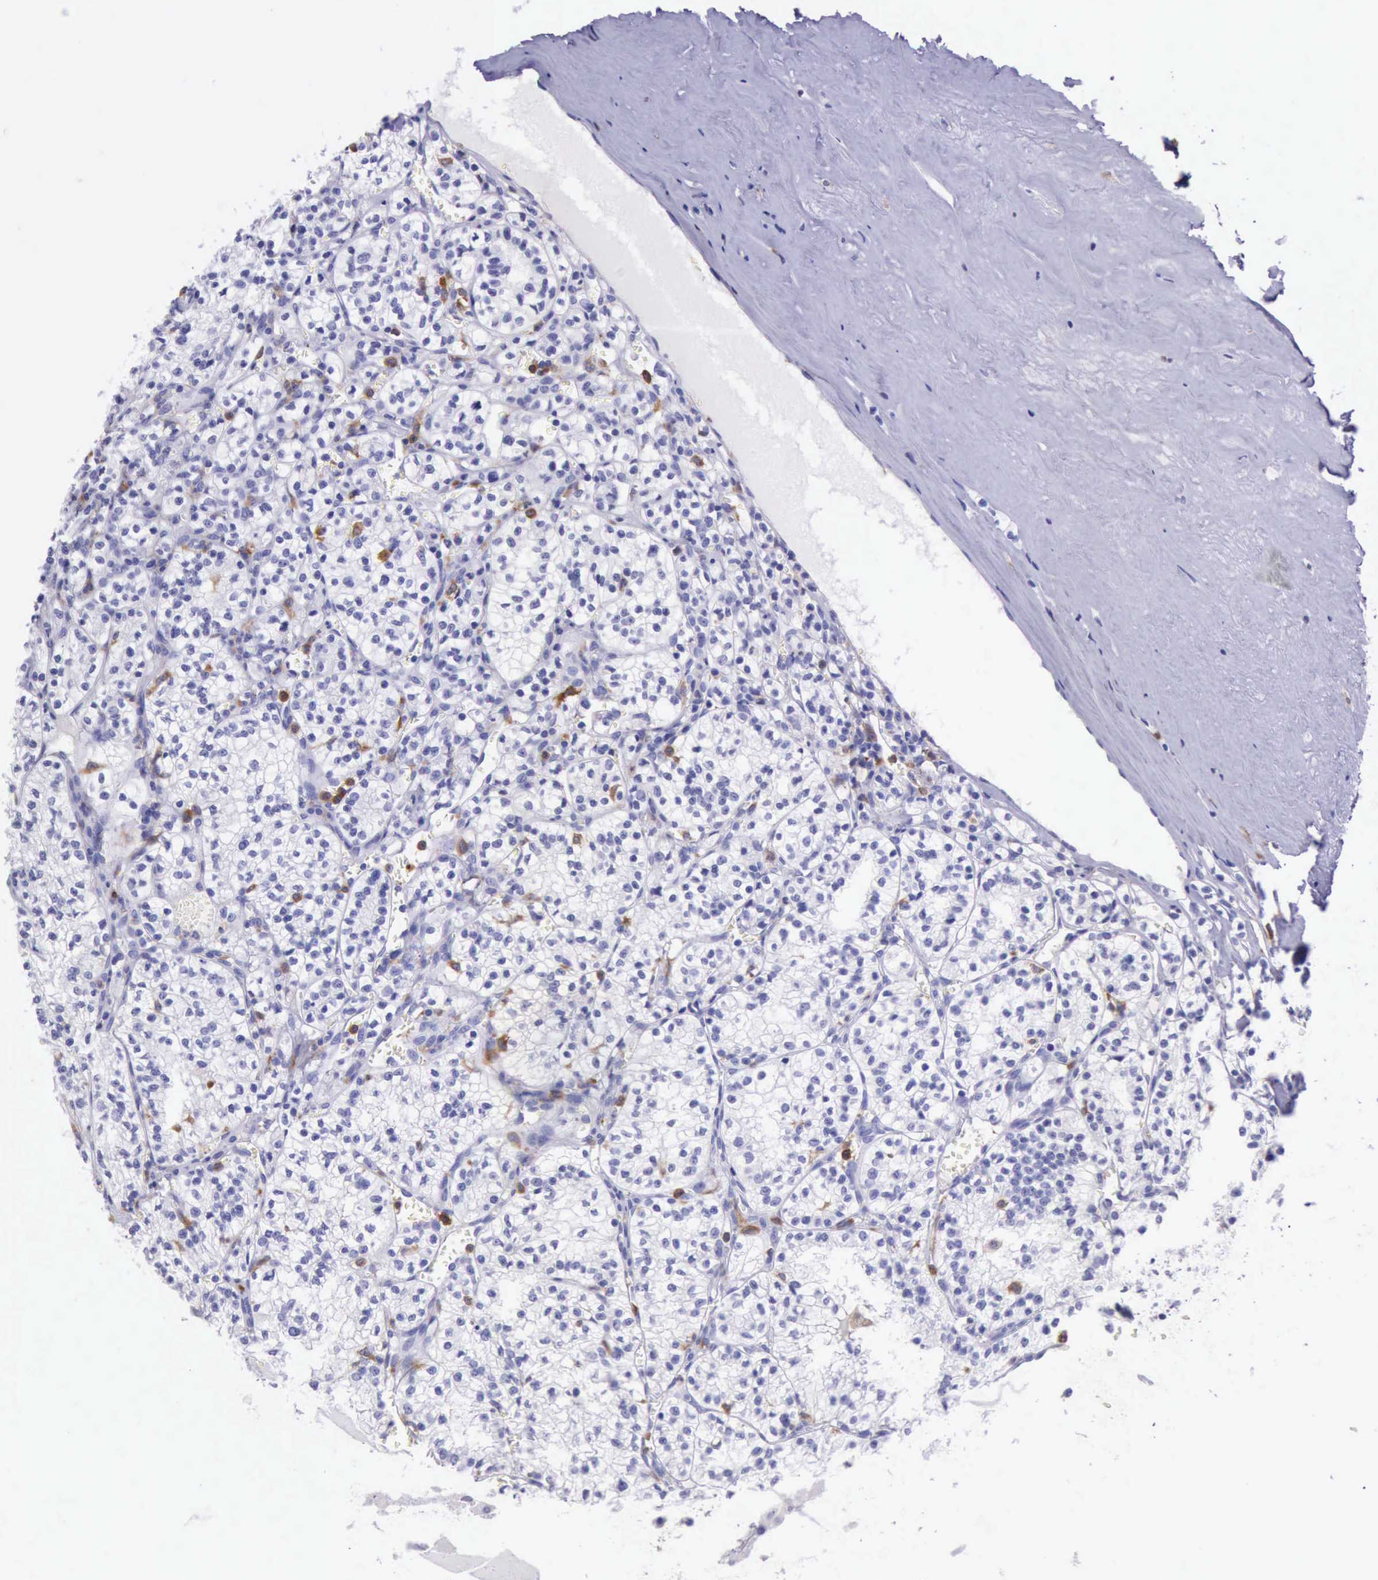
{"staining": {"intensity": "negative", "quantity": "none", "location": "none"}, "tissue": "renal cancer", "cell_type": "Tumor cells", "image_type": "cancer", "snomed": [{"axis": "morphology", "description": "Adenocarcinoma, NOS"}, {"axis": "topography", "description": "Kidney"}], "caption": "Protein analysis of renal adenocarcinoma exhibits no significant staining in tumor cells.", "gene": "BTK", "patient": {"sex": "male", "age": 61}}